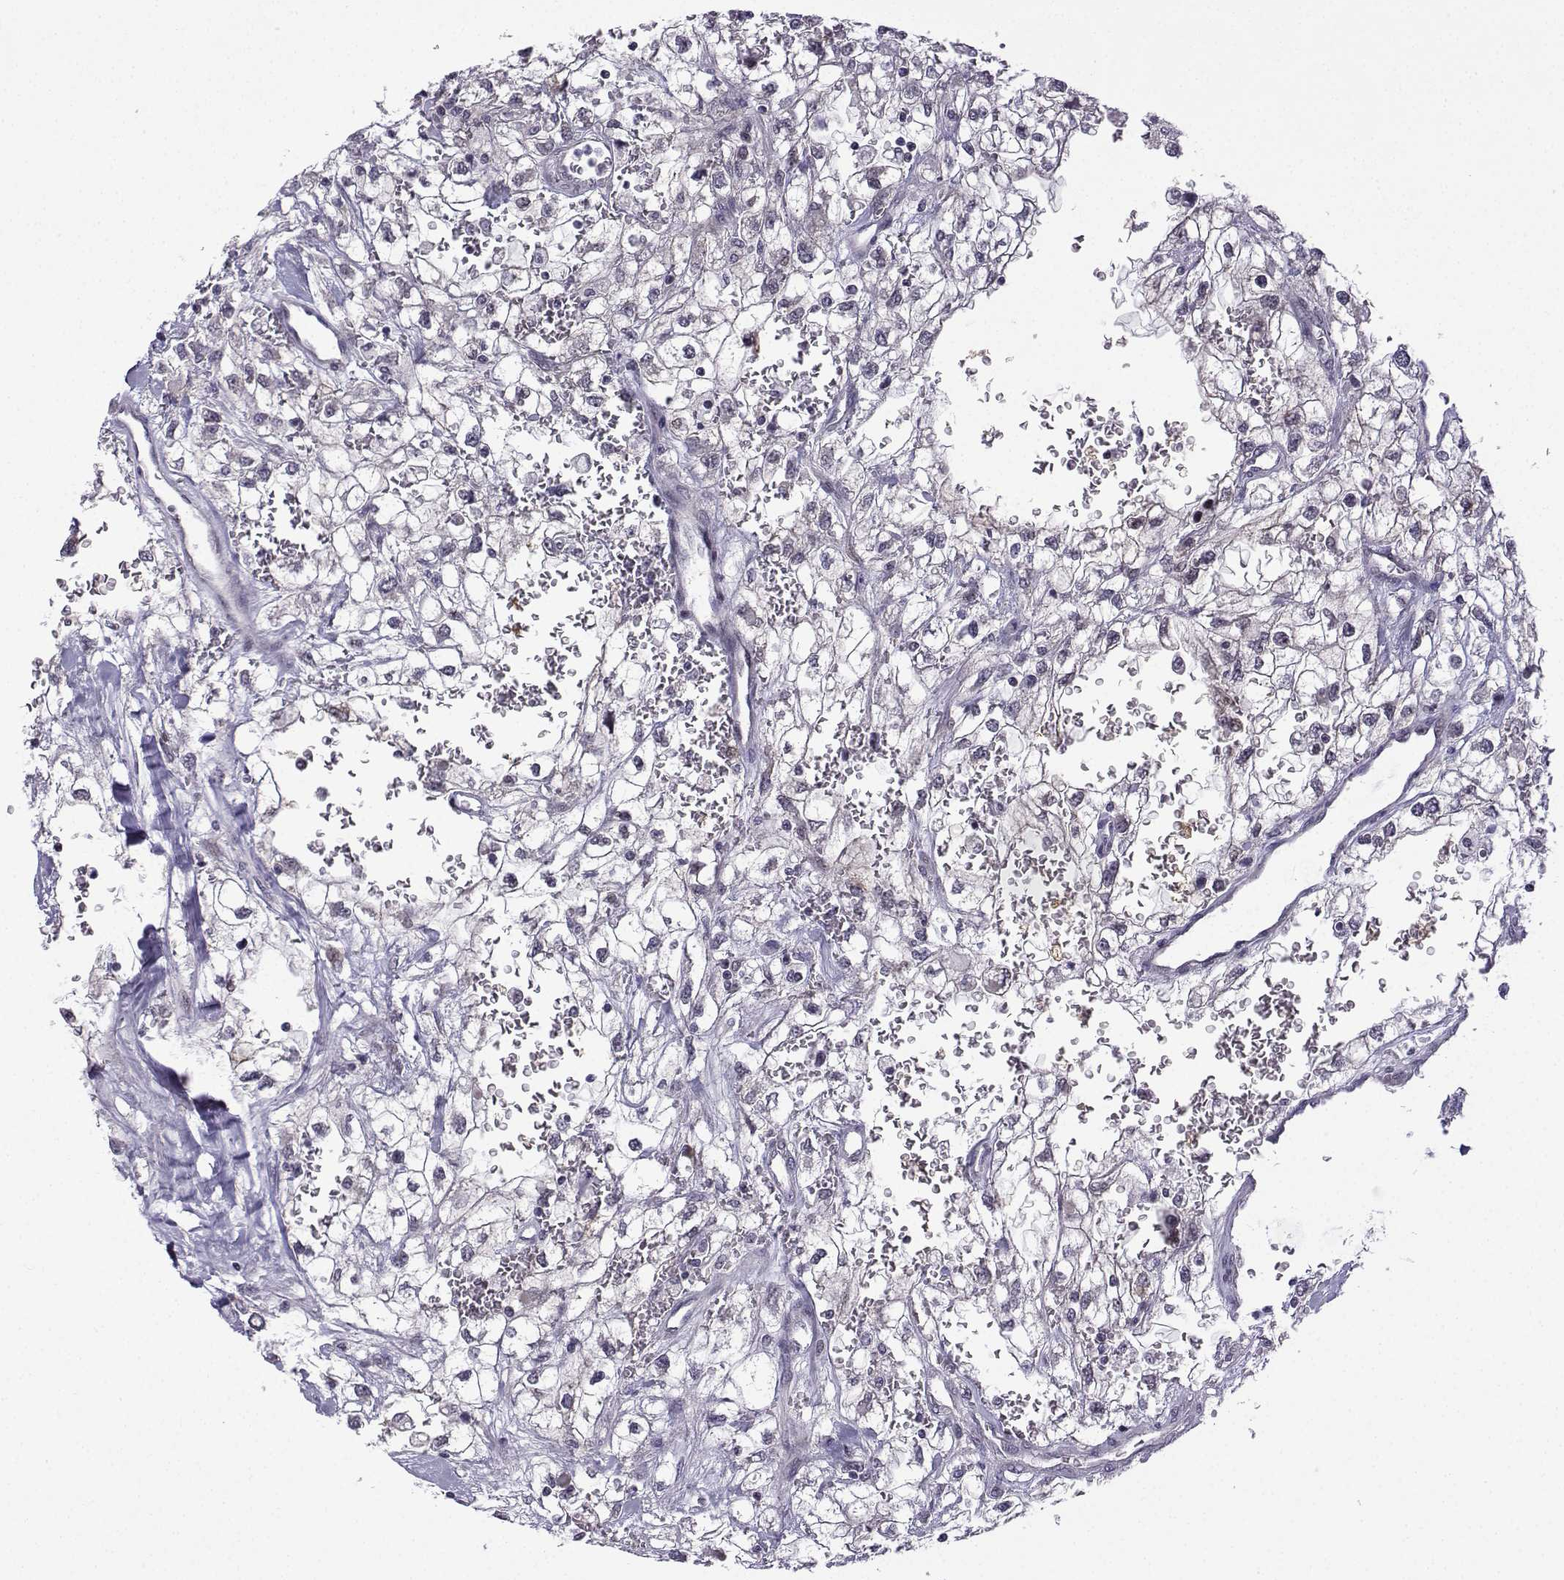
{"staining": {"intensity": "negative", "quantity": "none", "location": "none"}, "tissue": "renal cancer", "cell_type": "Tumor cells", "image_type": "cancer", "snomed": [{"axis": "morphology", "description": "Adenocarcinoma, NOS"}, {"axis": "topography", "description": "Kidney"}], "caption": "Tumor cells show no significant protein staining in adenocarcinoma (renal).", "gene": "FGF3", "patient": {"sex": "male", "age": 59}}